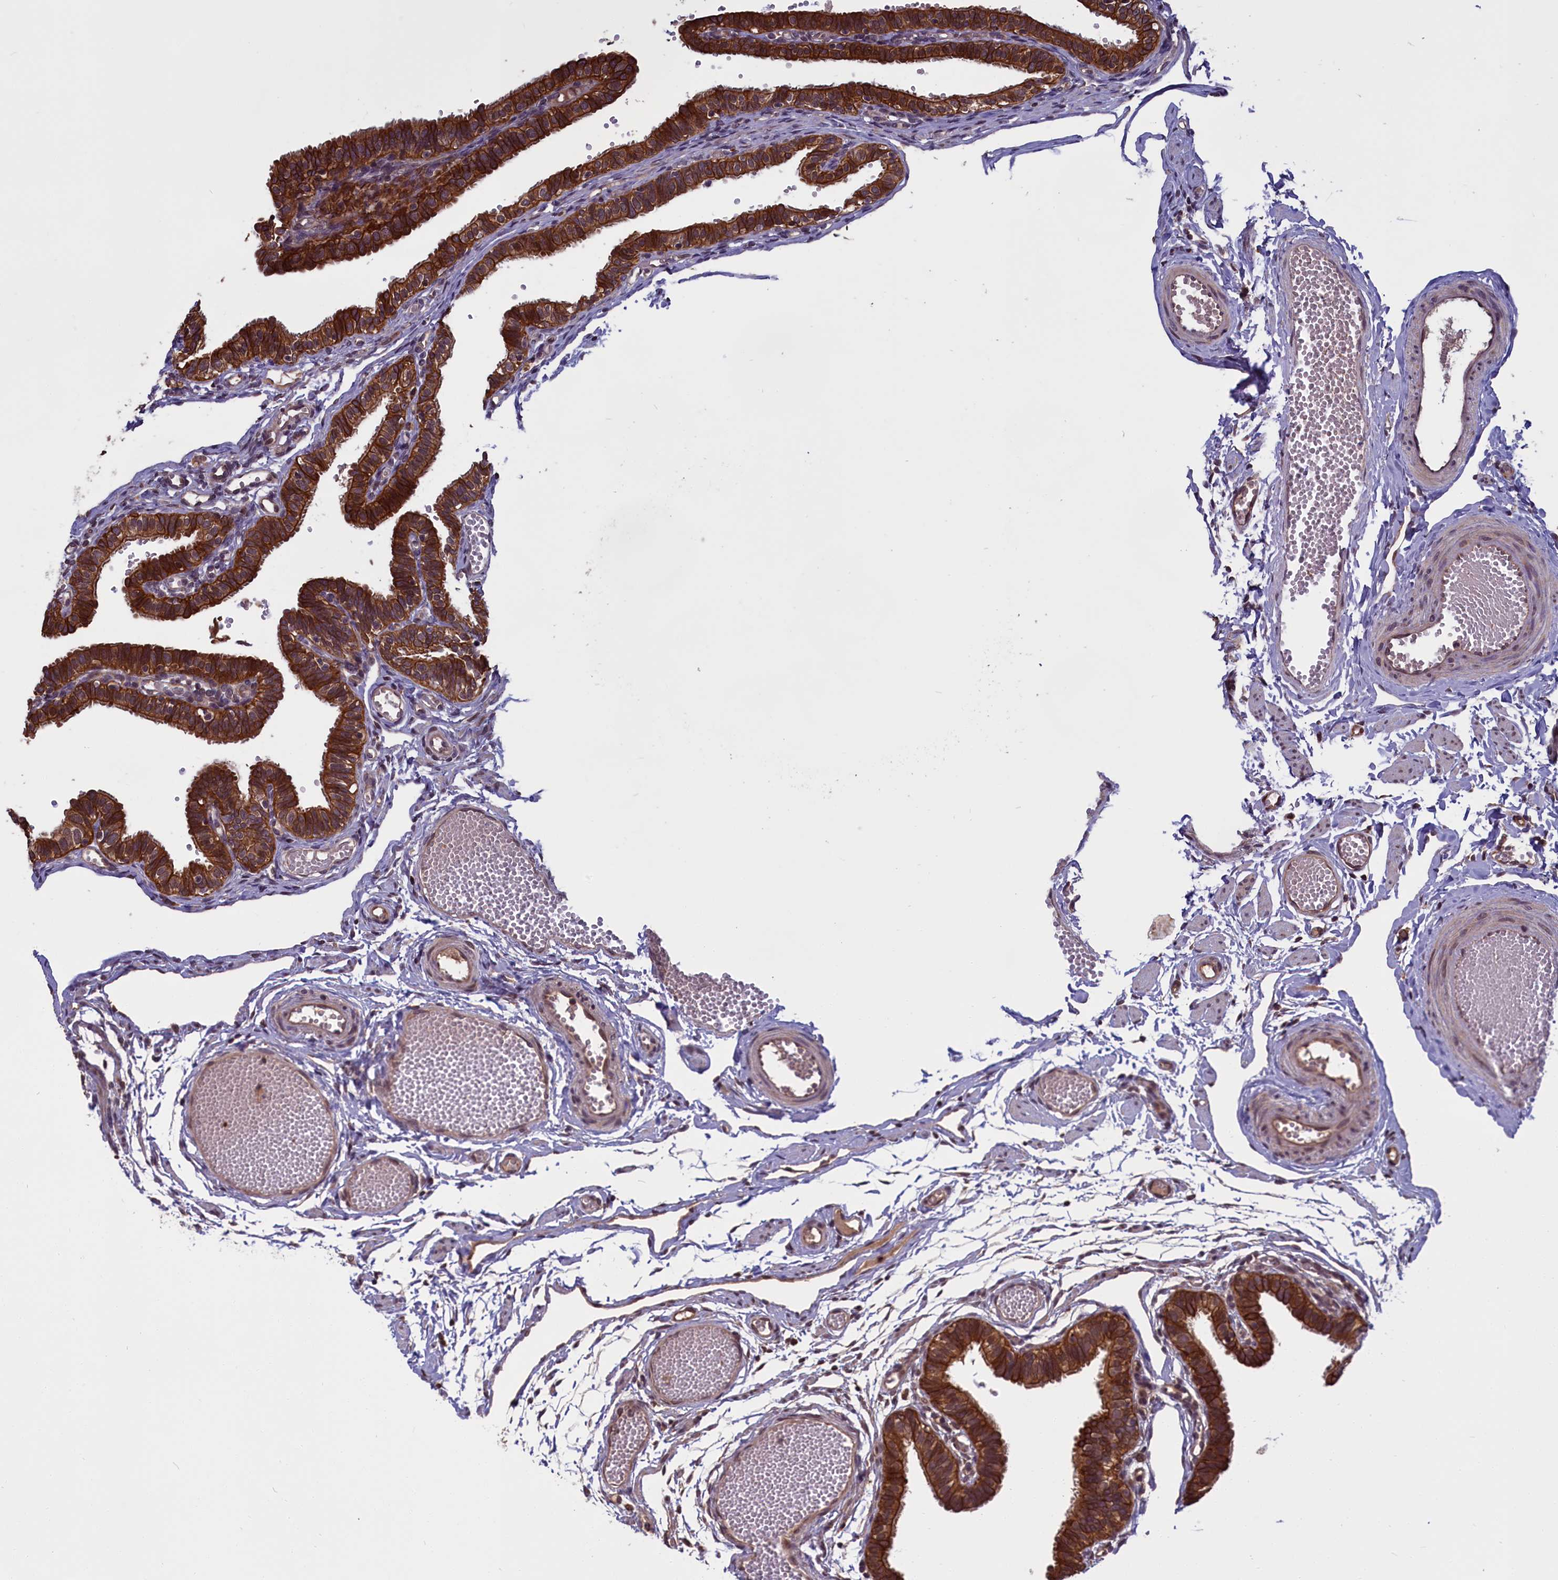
{"staining": {"intensity": "strong", "quantity": ">75%", "location": "cytoplasmic/membranous"}, "tissue": "fallopian tube", "cell_type": "Glandular cells", "image_type": "normal", "snomed": [{"axis": "morphology", "description": "Normal tissue, NOS"}, {"axis": "topography", "description": "Fallopian tube"}, {"axis": "topography", "description": "Placenta"}], "caption": "Strong cytoplasmic/membranous staining is identified in approximately >75% of glandular cells in normal fallopian tube. (DAB = brown stain, brightfield microscopy at high magnification).", "gene": "DENND1B", "patient": {"sex": "female", "age": 34}}